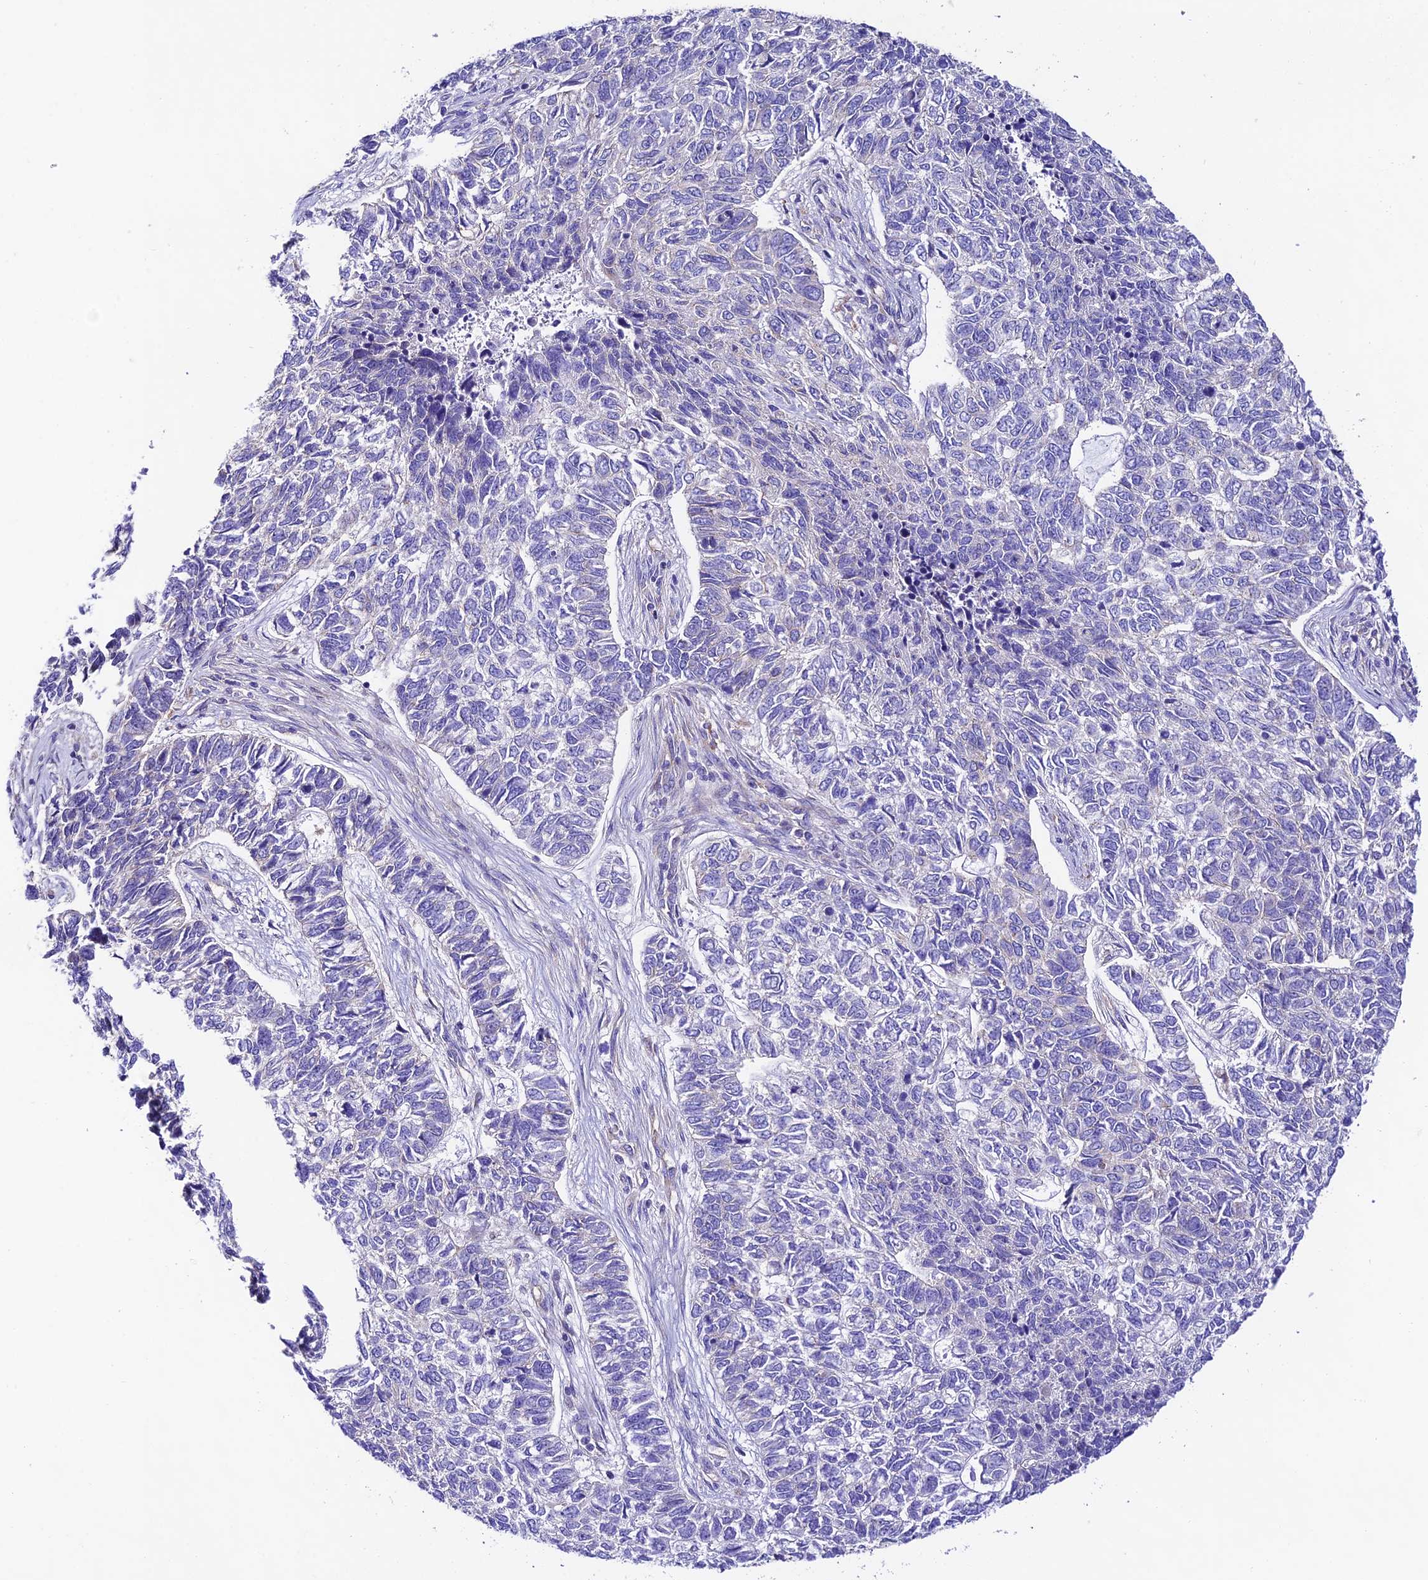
{"staining": {"intensity": "negative", "quantity": "none", "location": "none"}, "tissue": "skin cancer", "cell_type": "Tumor cells", "image_type": "cancer", "snomed": [{"axis": "morphology", "description": "Basal cell carcinoma"}, {"axis": "topography", "description": "Skin"}], "caption": "This histopathology image is of skin cancer stained with immunohistochemistry (IHC) to label a protein in brown with the nuclei are counter-stained blue. There is no expression in tumor cells. (Immunohistochemistry (ihc), brightfield microscopy, high magnification).", "gene": "LACTB2", "patient": {"sex": "female", "age": 65}}